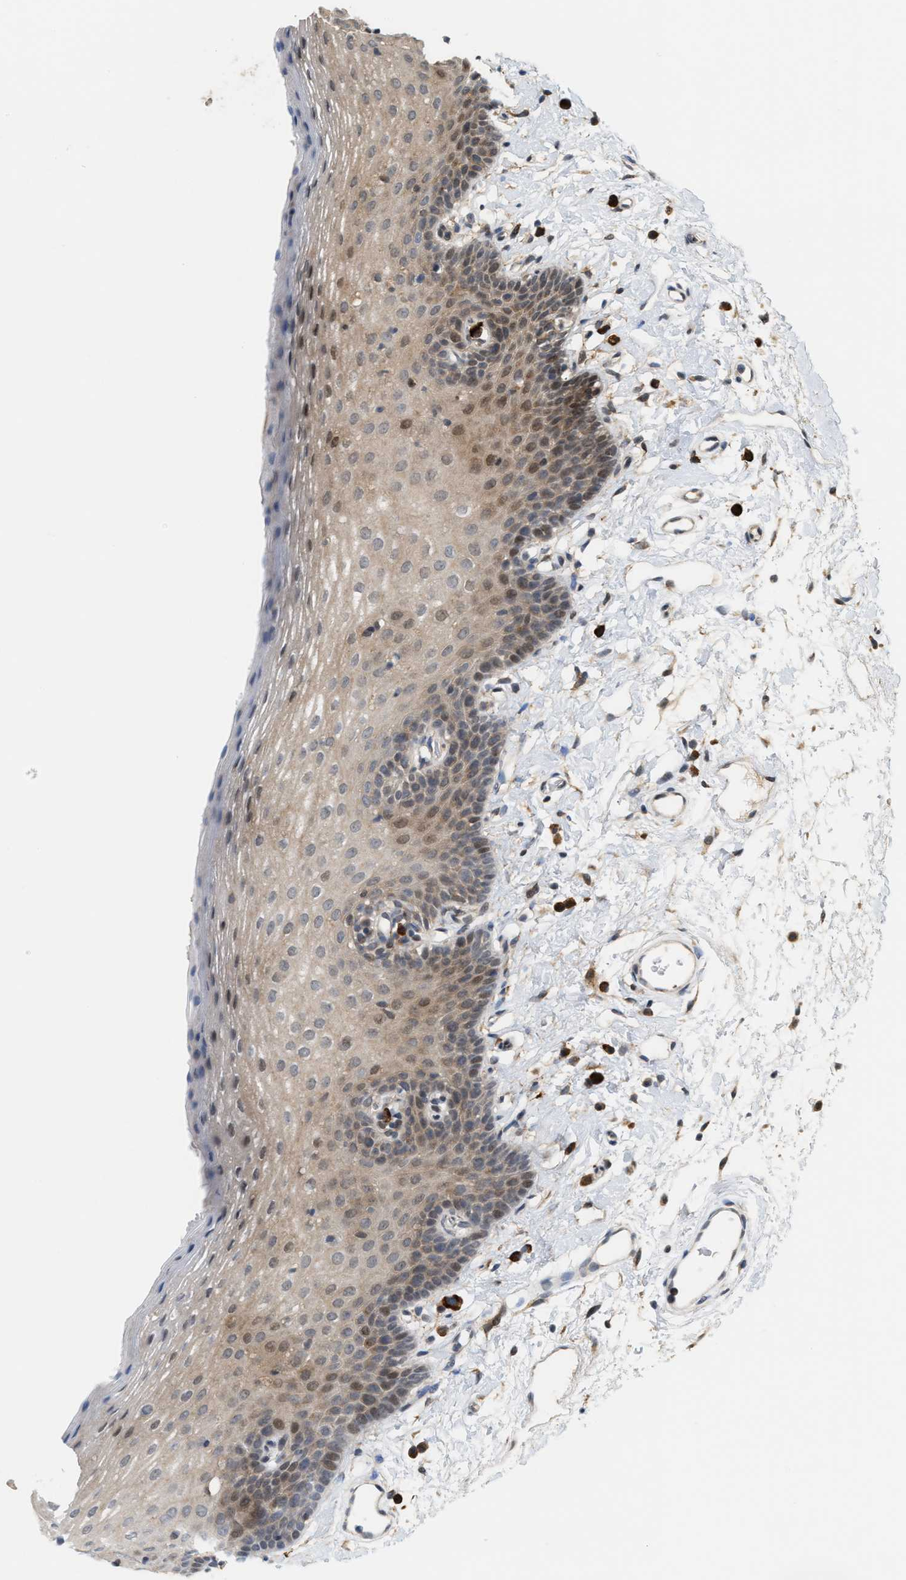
{"staining": {"intensity": "moderate", "quantity": "25%-75%", "location": "cytoplasmic/membranous,nuclear"}, "tissue": "oral mucosa", "cell_type": "Squamous epithelial cells", "image_type": "normal", "snomed": [{"axis": "morphology", "description": "Normal tissue, NOS"}, {"axis": "topography", "description": "Oral tissue"}], "caption": "Immunohistochemistry (IHC) image of normal oral mucosa: oral mucosa stained using IHC displays medium levels of moderate protein expression localized specifically in the cytoplasmic/membranous,nuclear of squamous epithelial cells, appearing as a cytoplasmic/membranous,nuclear brown color.", "gene": "MFSD6", "patient": {"sex": "male", "age": 66}}